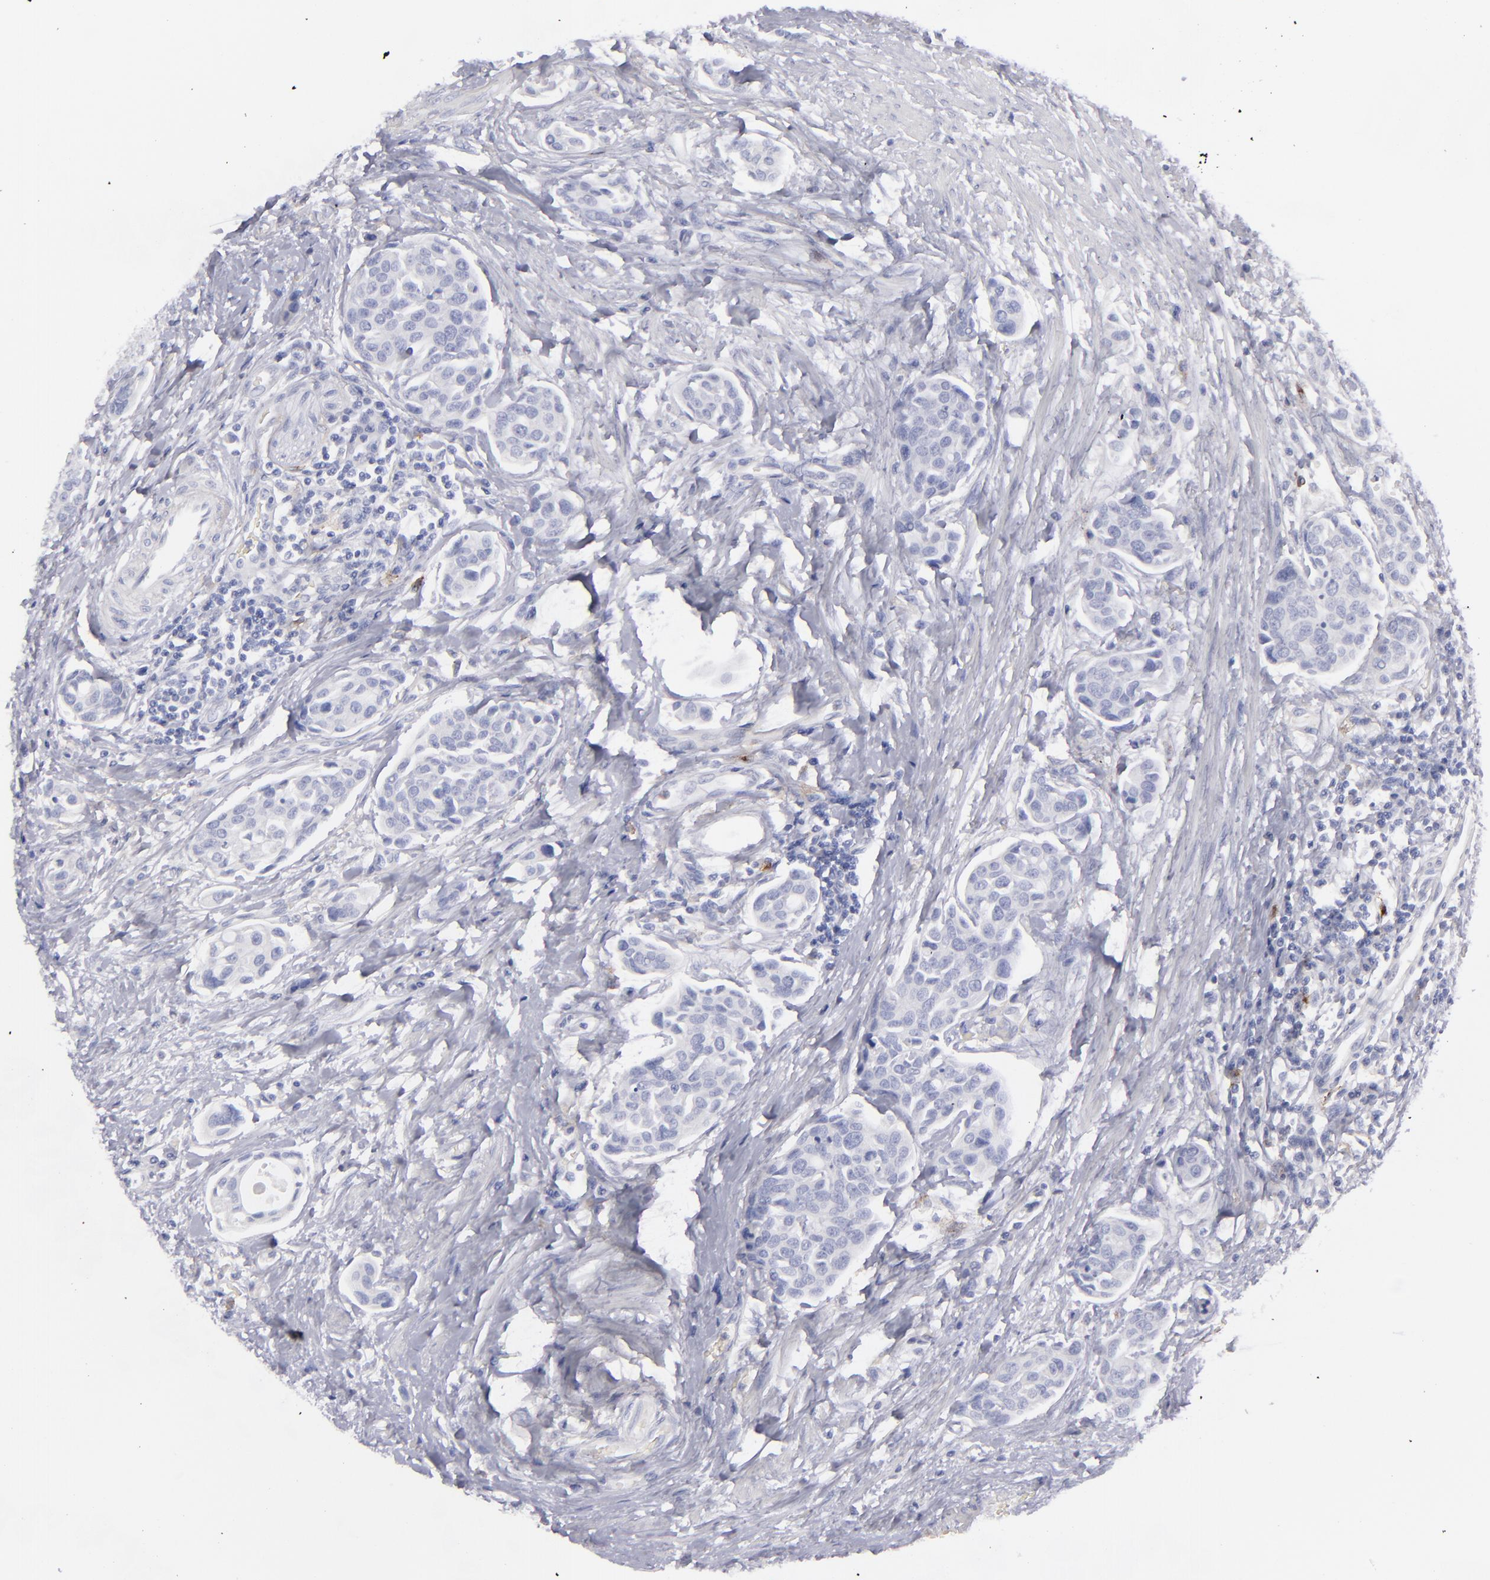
{"staining": {"intensity": "negative", "quantity": "none", "location": "none"}, "tissue": "urothelial cancer", "cell_type": "Tumor cells", "image_type": "cancer", "snomed": [{"axis": "morphology", "description": "Urothelial carcinoma, High grade"}, {"axis": "topography", "description": "Urinary bladder"}], "caption": "High power microscopy photomicrograph of an immunohistochemistry histopathology image of high-grade urothelial carcinoma, revealing no significant positivity in tumor cells.", "gene": "ANPEP", "patient": {"sex": "male", "age": 78}}